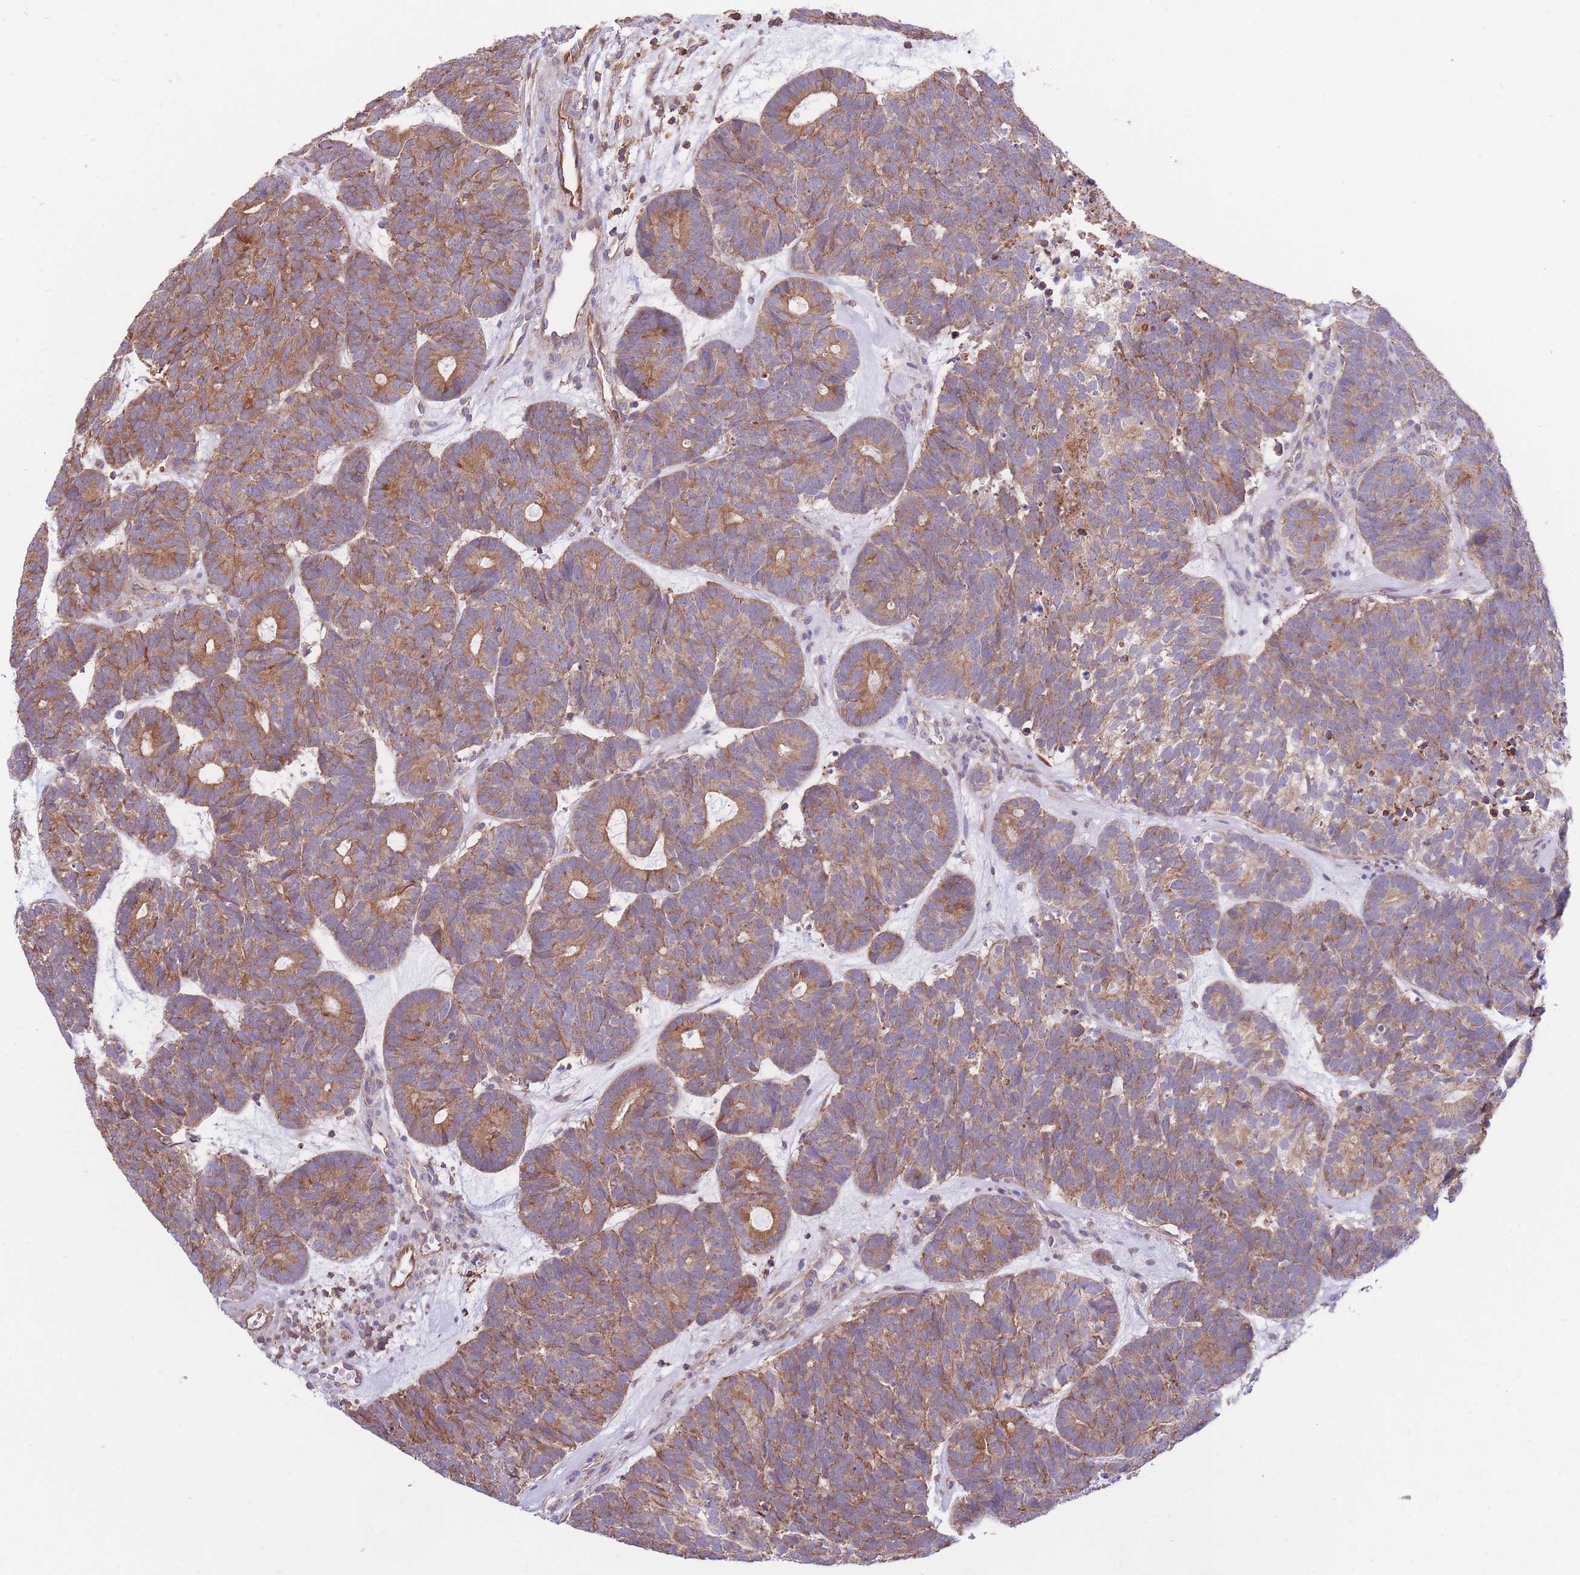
{"staining": {"intensity": "moderate", "quantity": ">75%", "location": "cytoplasmic/membranous"}, "tissue": "head and neck cancer", "cell_type": "Tumor cells", "image_type": "cancer", "snomed": [{"axis": "morphology", "description": "Adenocarcinoma, NOS"}, {"axis": "topography", "description": "Head-Neck"}], "caption": "Approximately >75% of tumor cells in human head and neck adenocarcinoma show moderate cytoplasmic/membranous protein positivity as visualized by brown immunohistochemical staining.", "gene": "LRRN4CL", "patient": {"sex": "female", "age": 81}}